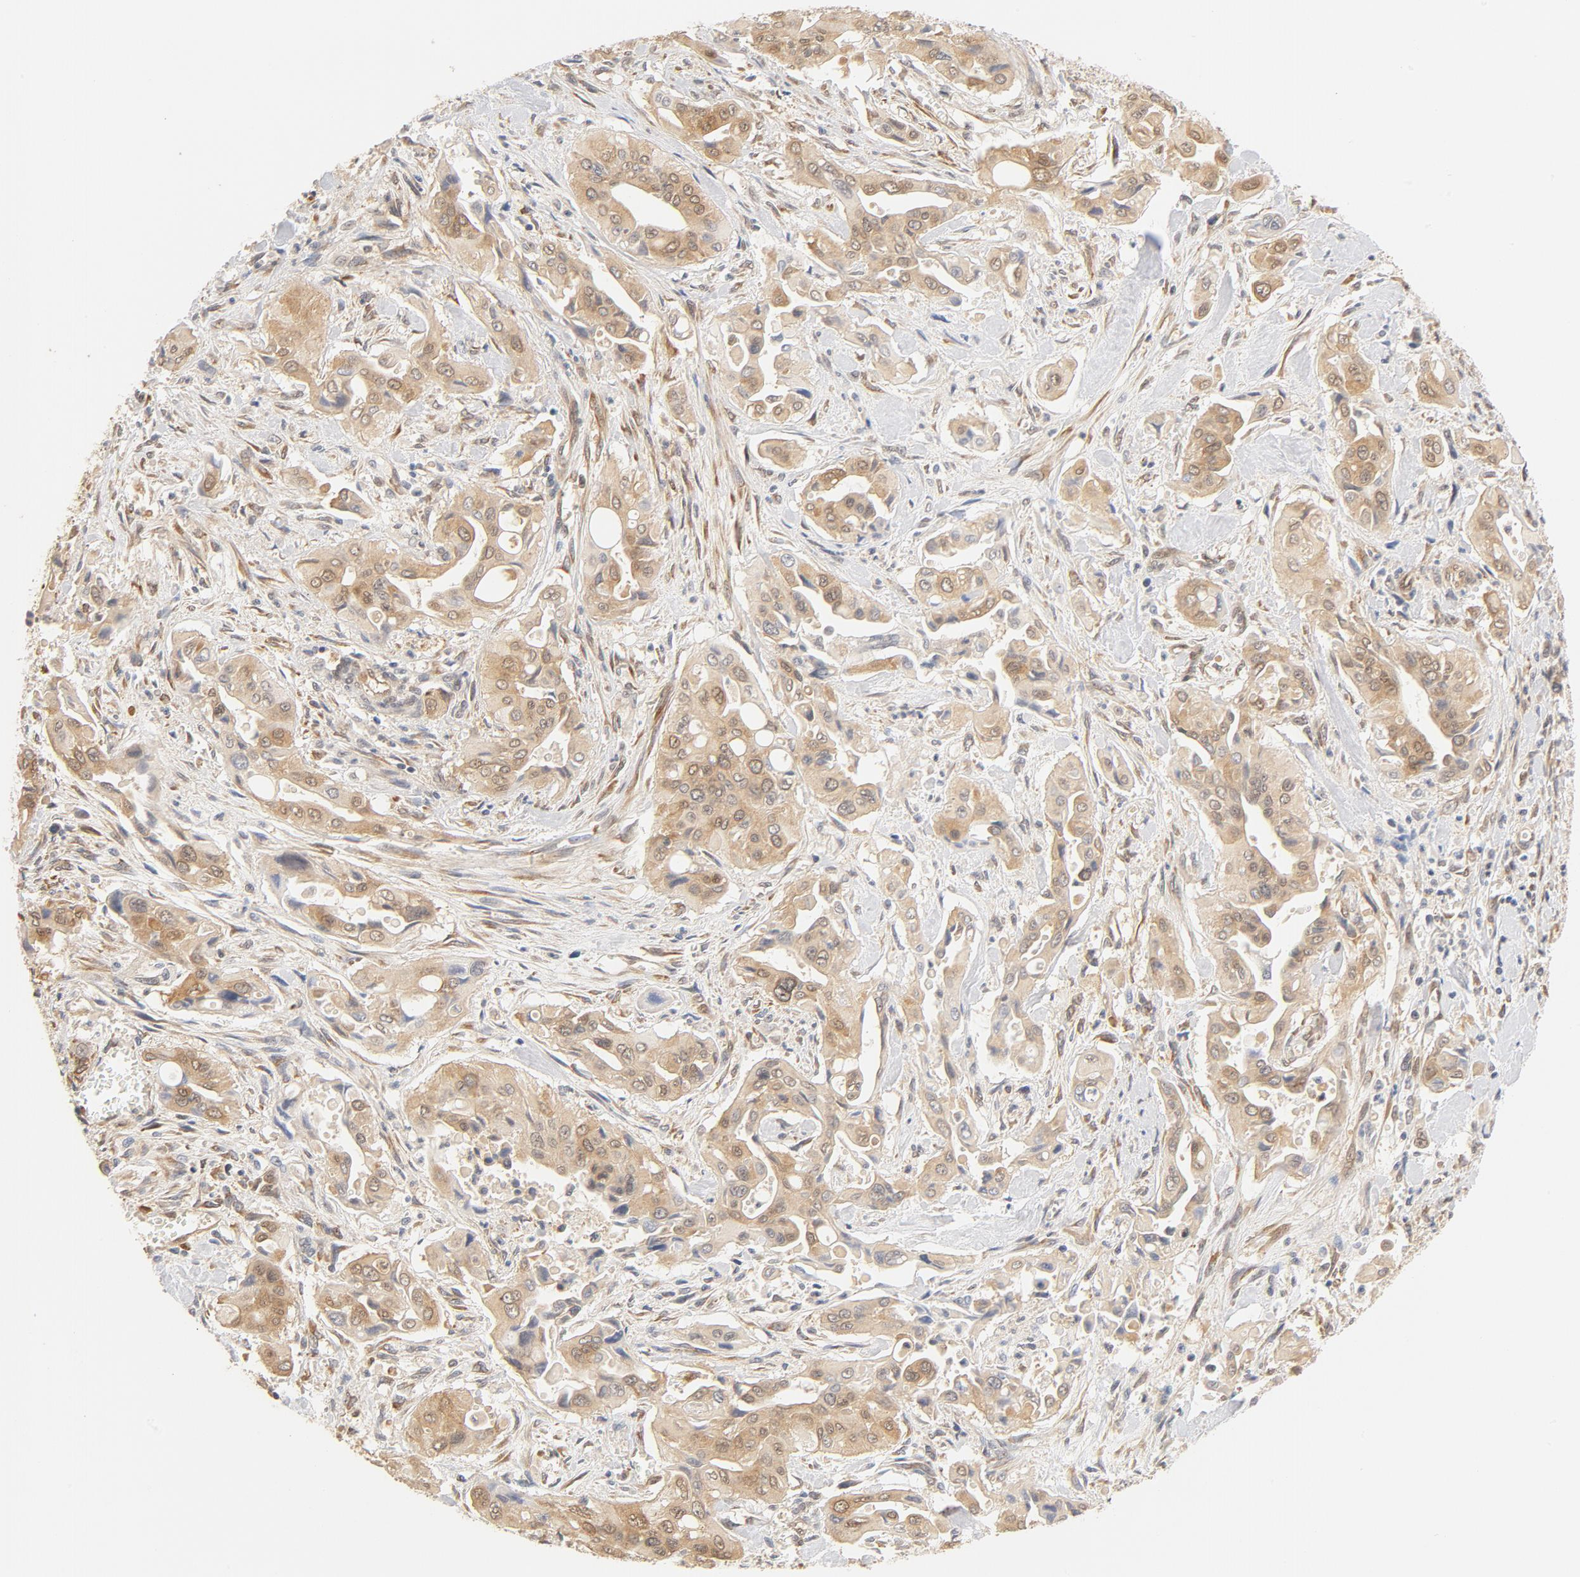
{"staining": {"intensity": "moderate", "quantity": ">75%", "location": "cytoplasmic/membranous"}, "tissue": "pancreatic cancer", "cell_type": "Tumor cells", "image_type": "cancer", "snomed": [{"axis": "morphology", "description": "Adenocarcinoma, NOS"}, {"axis": "topography", "description": "Pancreas"}], "caption": "The photomicrograph reveals a brown stain indicating the presence of a protein in the cytoplasmic/membranous of tumor cells in pancreatic cancer. Nuclei are stained in blue.", "gene": "EIF4E", "patient": {"sex": "male", "age": 77}}